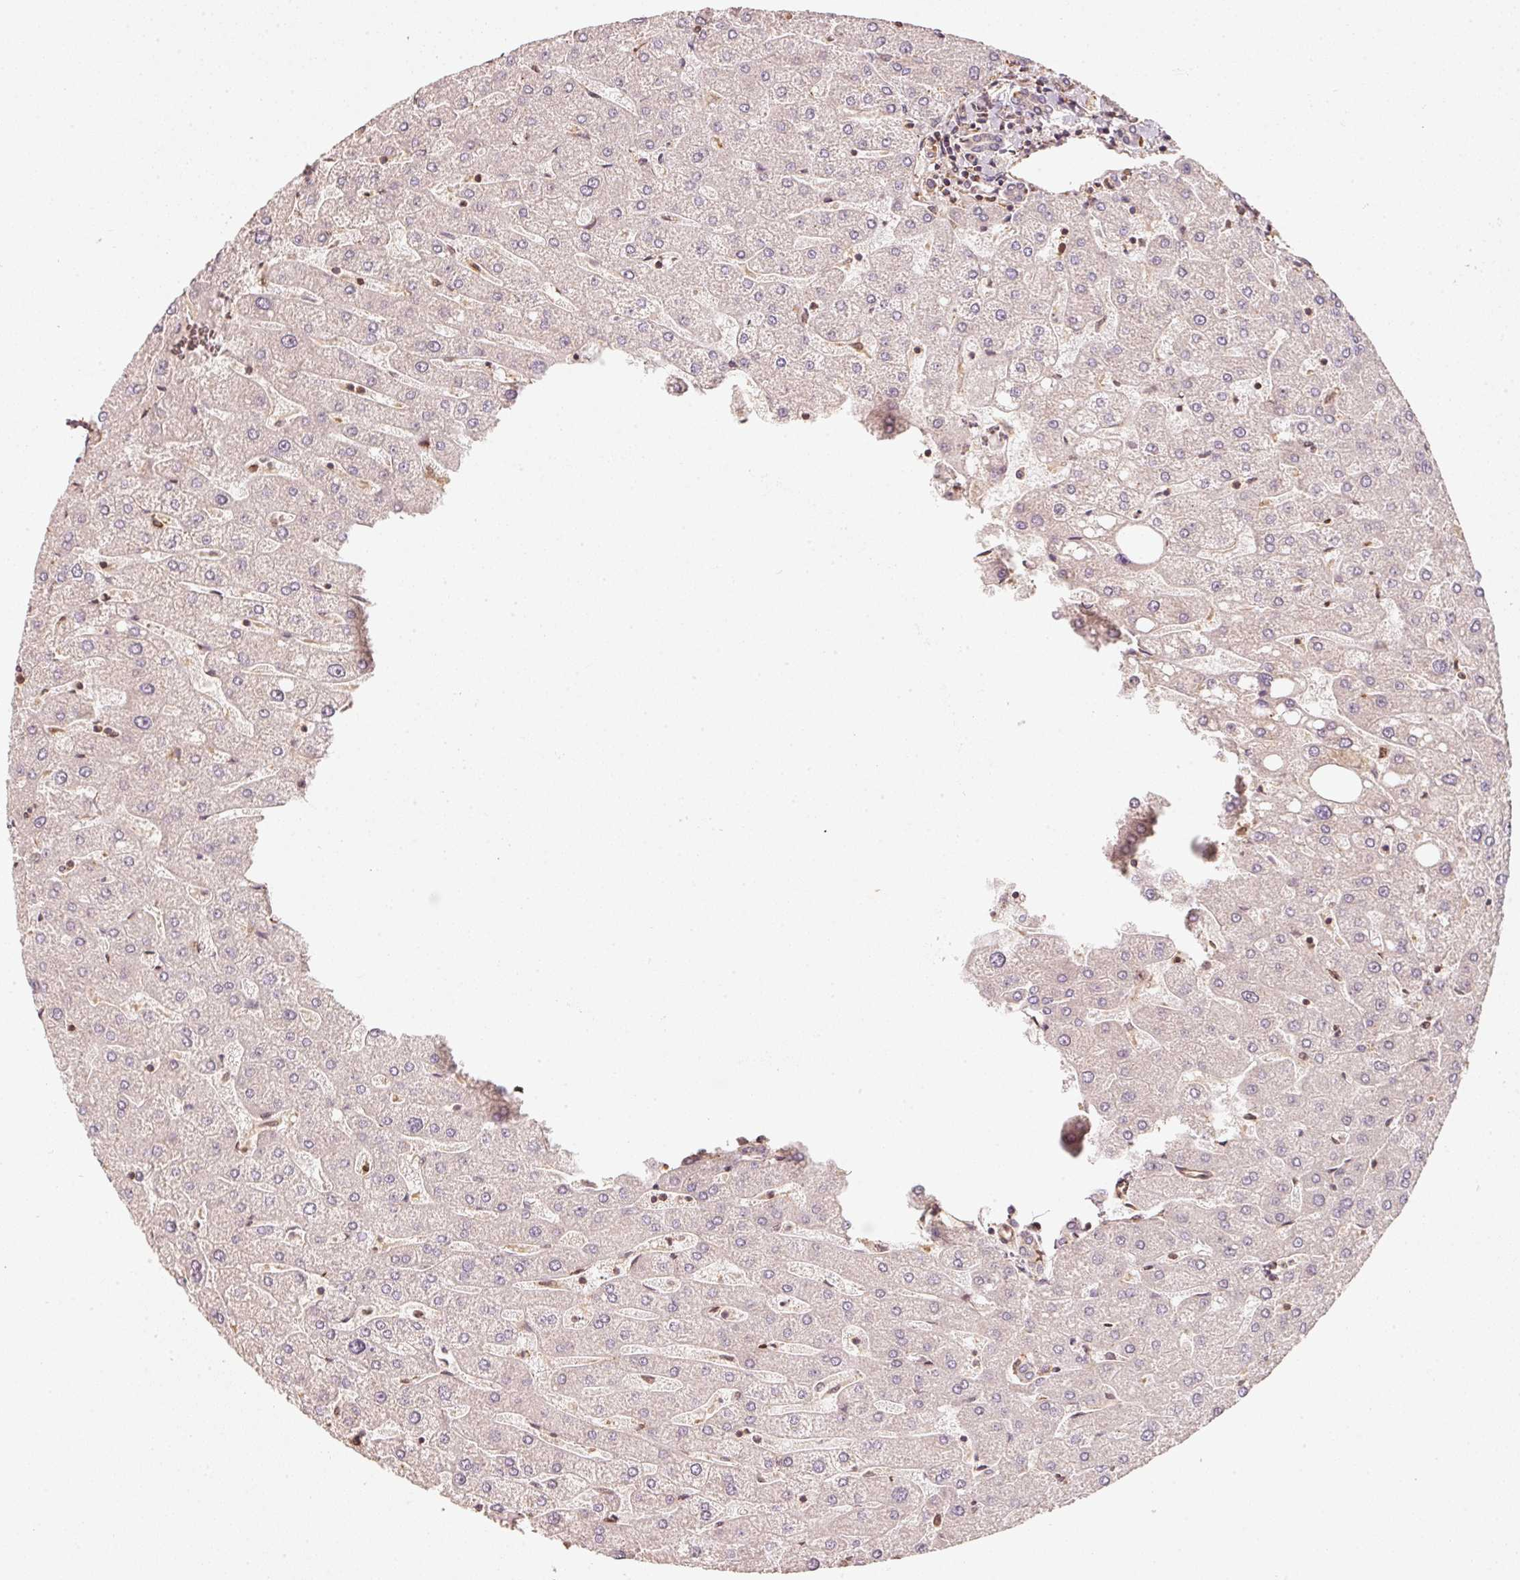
{"staining": {"intensity": "weak", "quantity": ">75%", "location": "cytoplasmic/membranous"}, "tissue": "liver", "cell_type": "Cholangiocytes", "image_type": "normal", "snomed": [{"axis": "morphology", "description": "Normal tissue, NOS"}, {"axis": "topography", "description": "Liver"}], "caption": "Immunohistochemical staining of unremarkable liver demonstrates low levels of weak cytoplasmic/membranous positivity in about >75% of cholangiocytes.", "gene": "CEP95", "patient": {"sex": "male", "age": 67}}